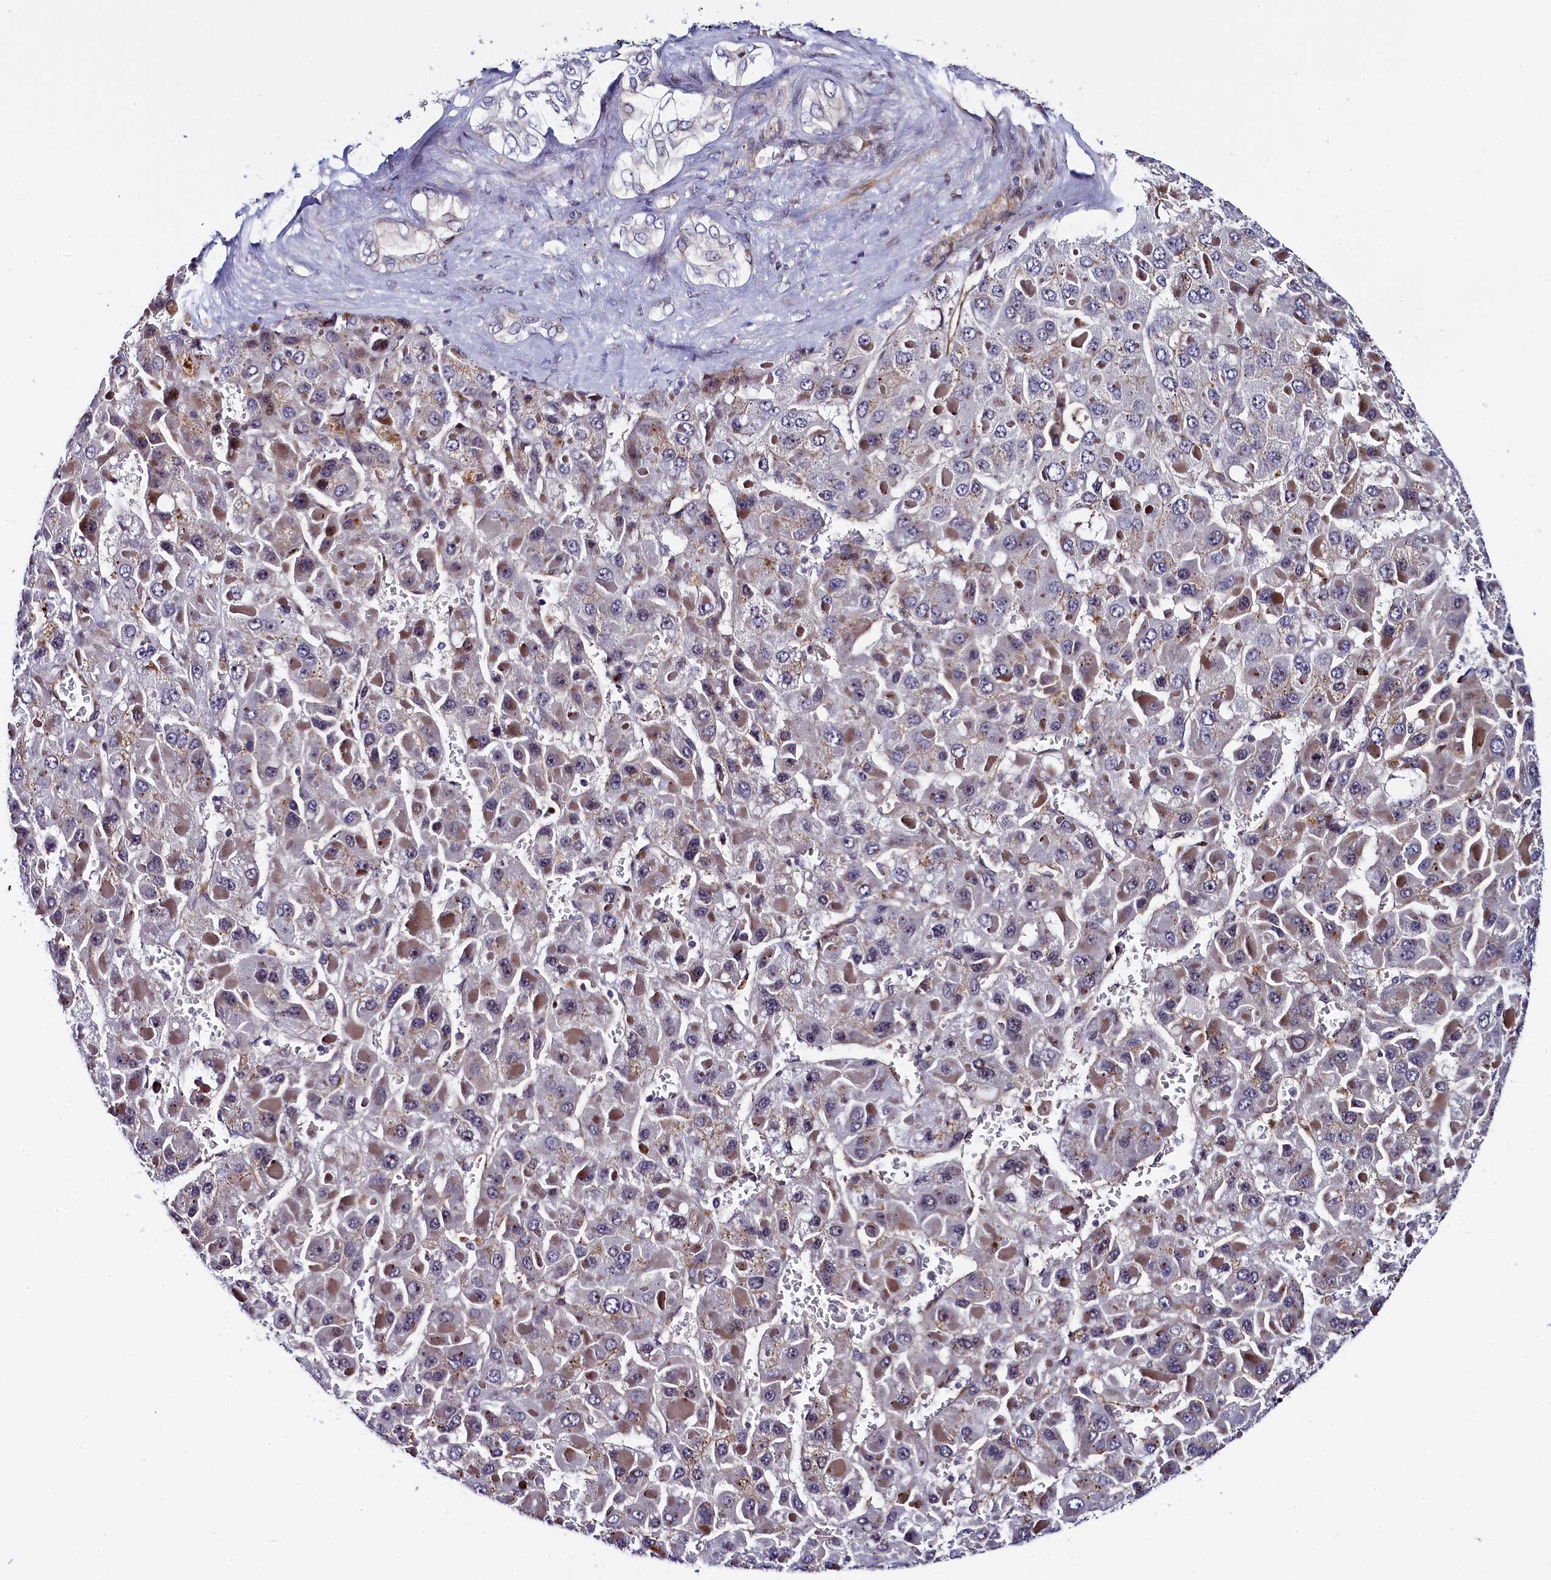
{"staining": {"intensity": "negative", "quantity": "none", "location": "none"}, "tissue": "liver cancer", "cell_type": "Tumor cells", "image_type": "cancer", "snomed": [{"axis": "morphology", "description": "Carcinoma, Hepatocellular, NOS"}, {"axis": "topography", "description": "Liver"}], "caption": "The IHC photomicrograph has no significant expression in tumor cells of liver cancer (hepatocellular carcinoma) tissue.", "gene": "TGDS", "patient": {"sex": "female", "age": 73}}